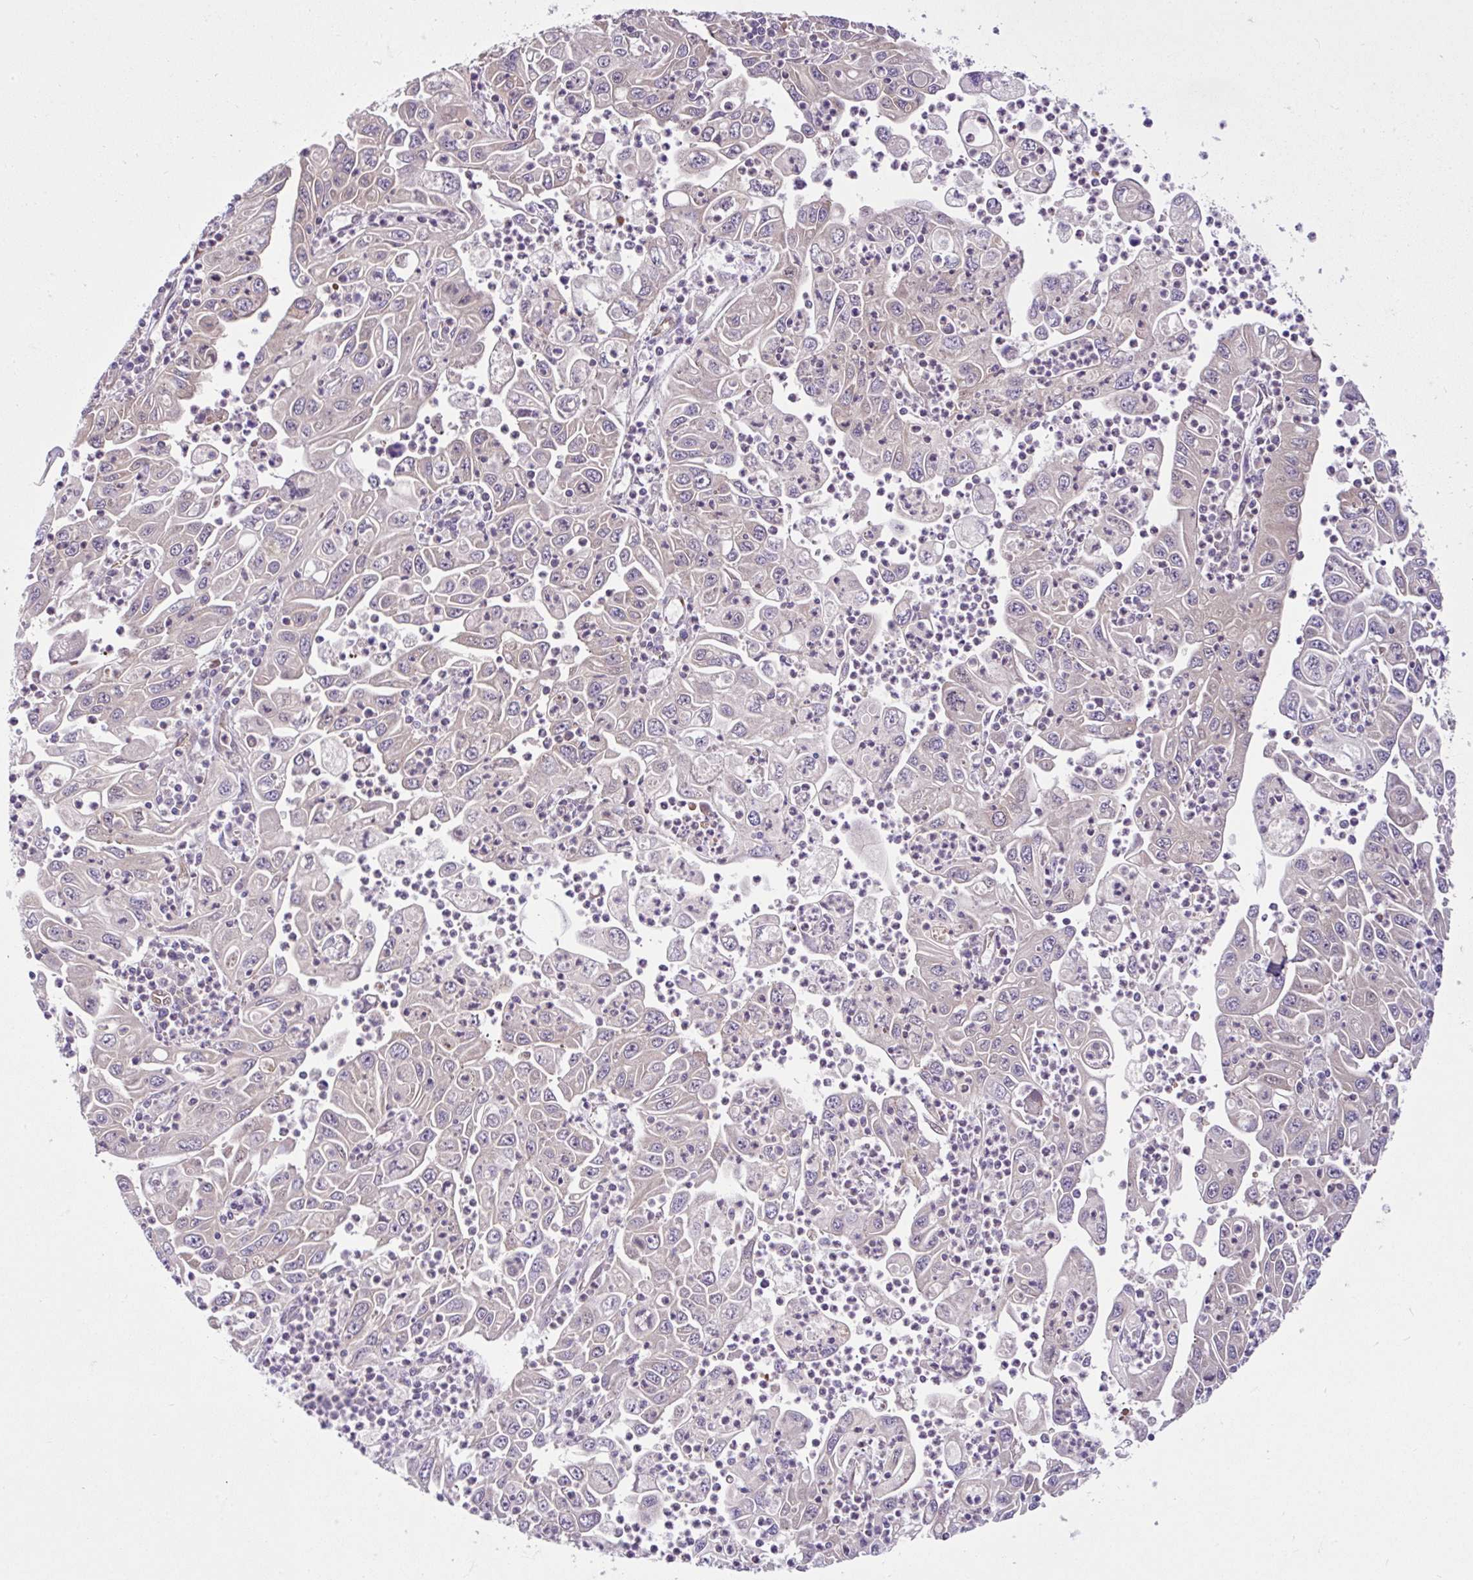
{"staining": {"intensity": "moderate", "quantity": "25%-75%", "location": "cytoplasmic/membranous"}, "tissue": "endometrial cancer", "cell_type": "Tumor cells", "image_type": "cancer", "snomed": [{"axis": "morphology", "description": "Adenocarcinoma, NOS"}, {"axis": "topography", "description": "Uterus"}], "caption": "A high-resolution histopathology image shows IHC staining of adenocarcinoma (endometrial), which reveals moderate cytoplasmic/membranous expression in about 25%-75% of tumor cells.", "gene": "NTPCR", "patient": {"sex": "female", "age": 62}}